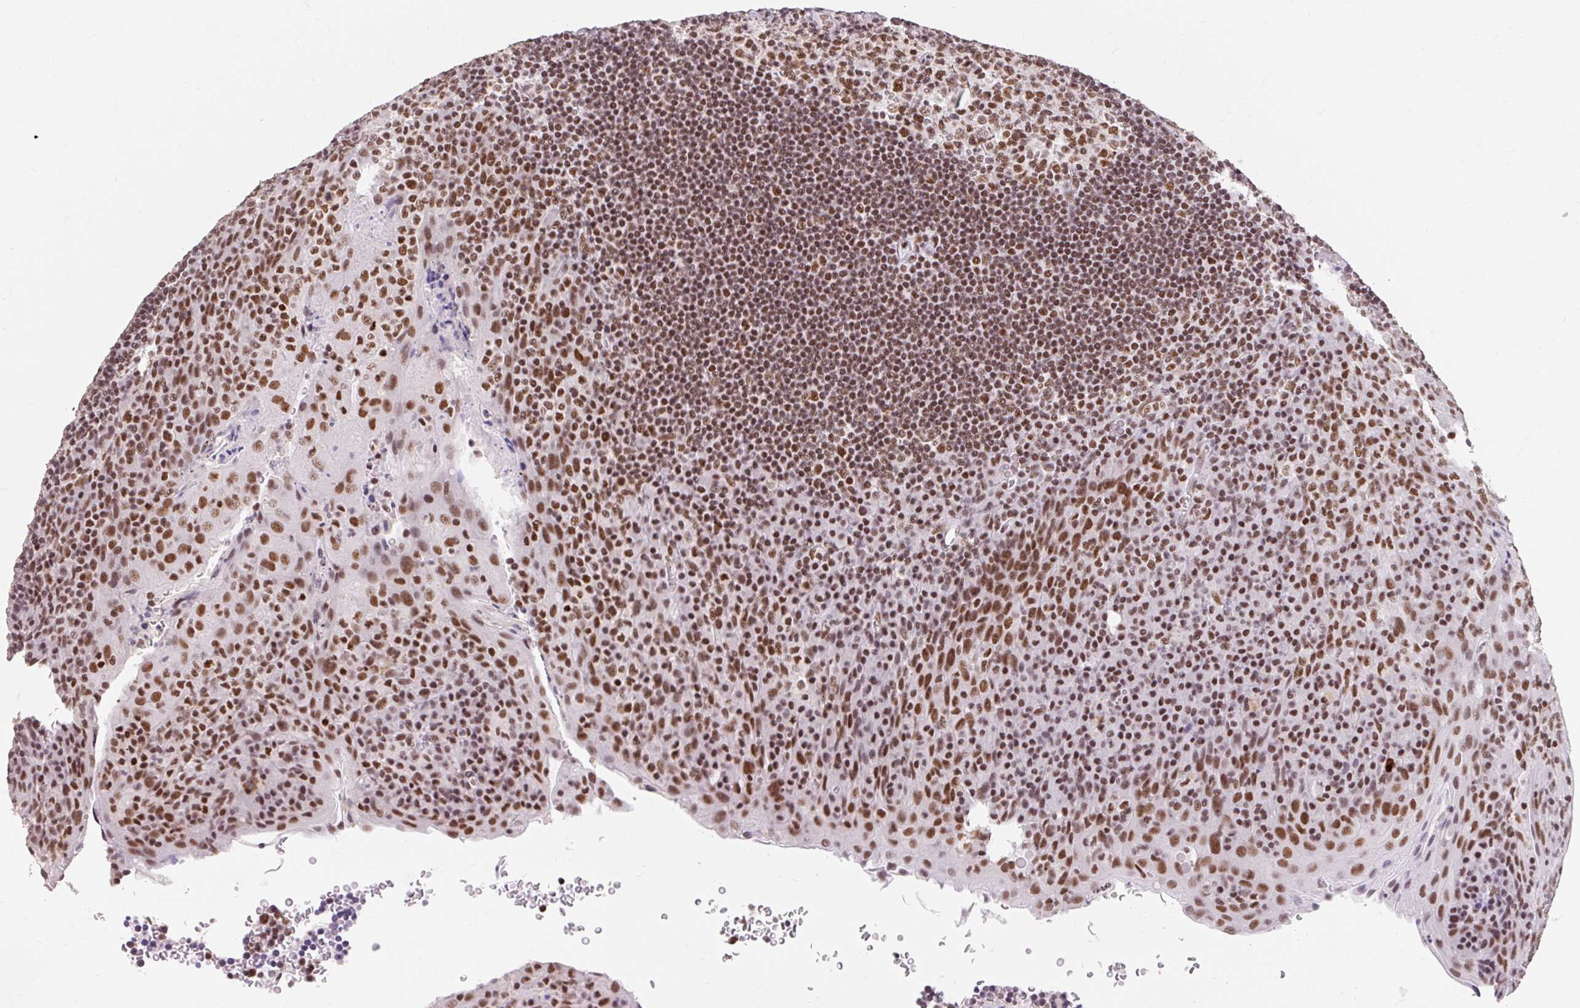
{"staining": {"intensity": "moderate", "quantity": ">75%", "location": "nuclear"}, "tissue": "tonsil", "cell_type": "Germinal center cells", "image_type": "normal", "snomed": [{"axis": "morphology", "description": "Normal tissue, NOS"}, {"axis": "topography", "description": "Tonsil"}], "caption": "A photomicrograph showing moderate nuclear expression in approximately >75% of germinal center cells in unremarkable tonsil, as visualized by brown immunohistochemical staining.", "gene": "SRSF10", "patient": {"sex": "male", "age": 17}}